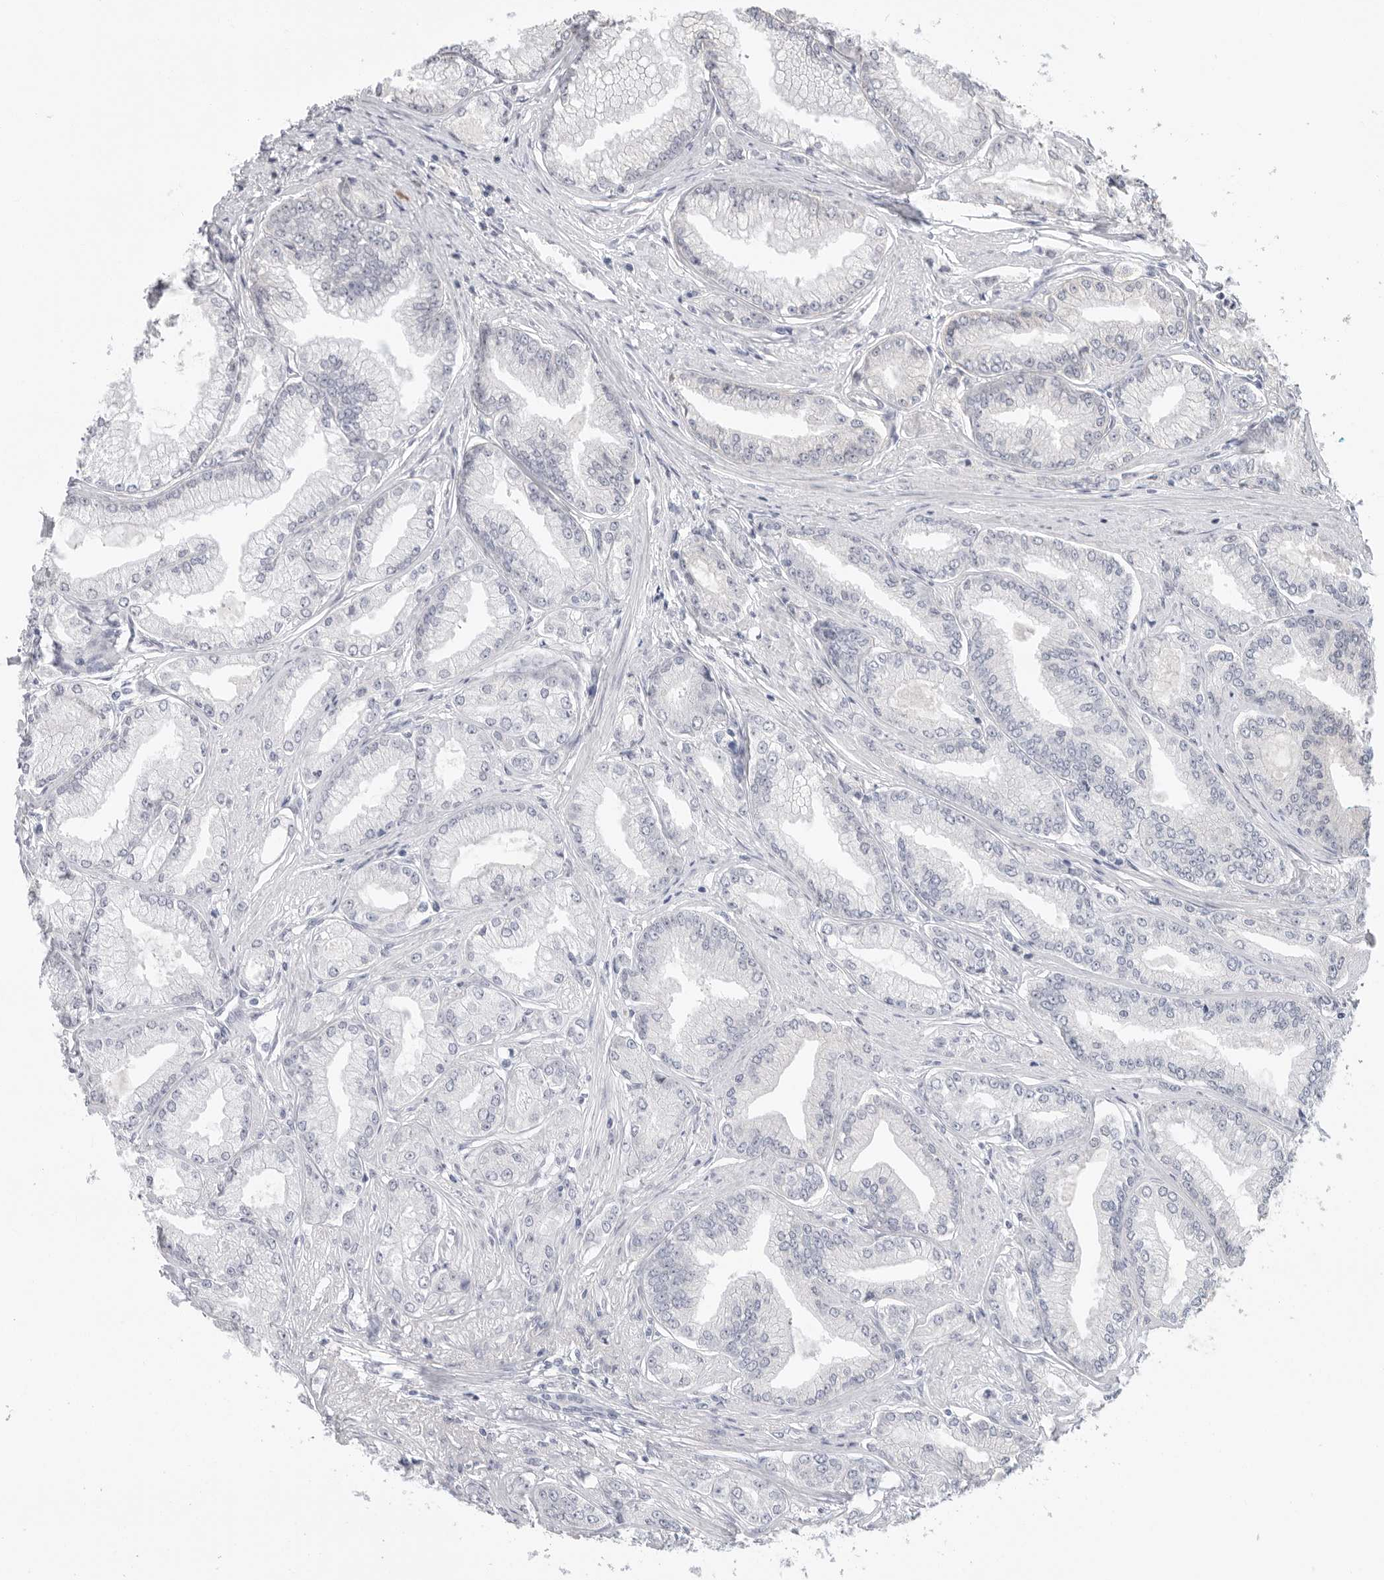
{"staining": {"intensity": "negative", "quantity": "none", "location": "none"}, "tissue": "prostate cancer", "cell_type": "Tumor cells", "image_type": "cancer", "snomed": [{"axis": "morphology", "description": "Adenocarcinoma, Low grade"}, {"axis": "topography", "description": "Prostate"}], "caption": "Protein analysis of low-grade adenocarcinoma (prostate) reveals no significant positivity in tumor cells.", "gene": "ARHGEF10", "patient": {"sex": "male", "age": 52}}